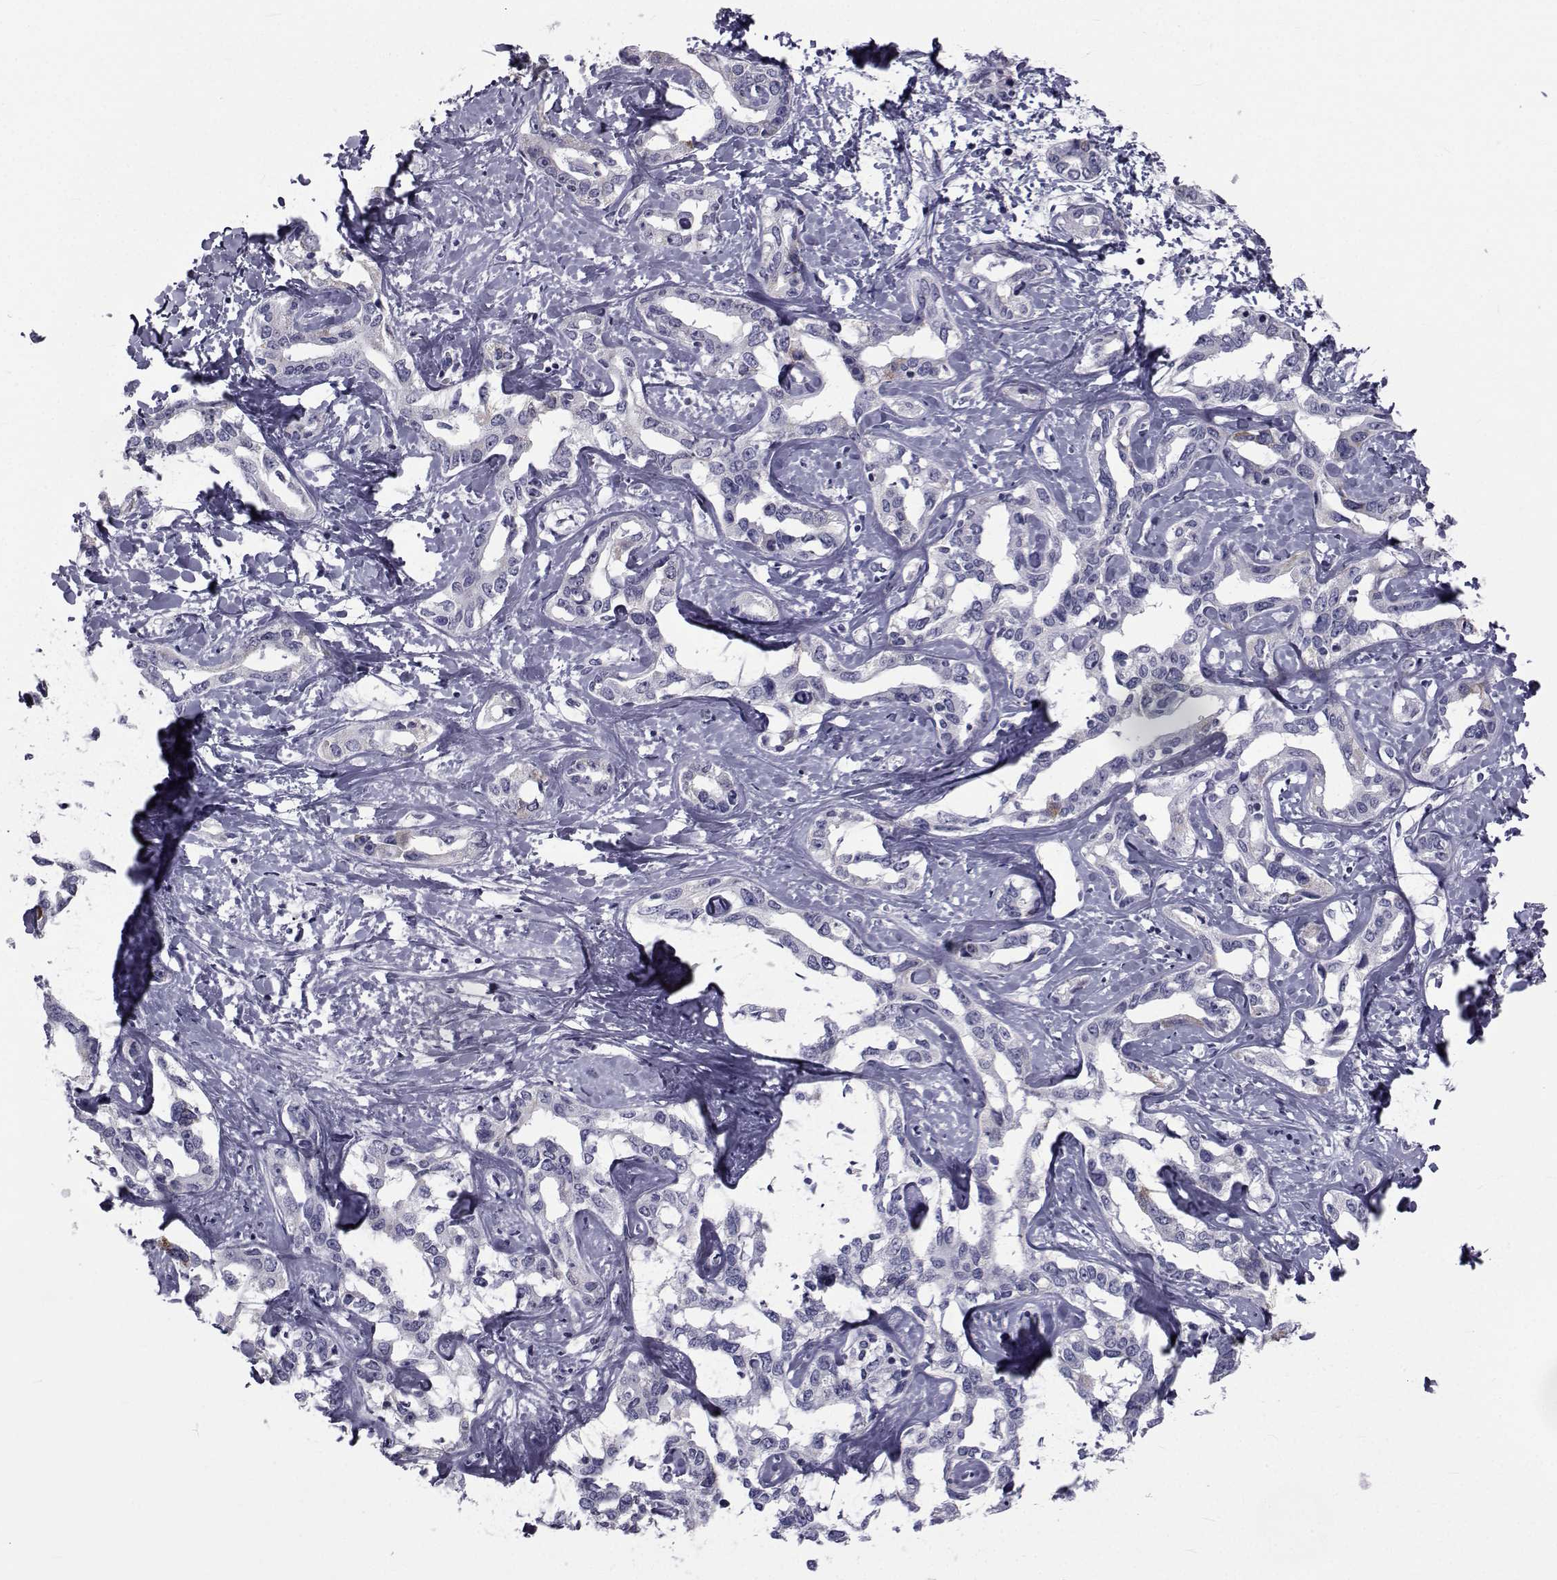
{"staining": {"intensity": "weak", "quantity": ">75%", "location": "cytoplasmic/membranous"}, "tissue": "liver cancer", "cell_type": "Tumor cells", "image_type": "cancer", "snomed": [{"axis": "morphology", "description": "Cholangiocarcinoma"}, {"axis": "topography", "description": "Liver"}], "caption": "An image of liver cholangiocarcinoma stained for a protein reveals weak cytoplasmic/membranous brown staining in tumor cells.", "gene": "FDXR", "patient": {"sex": "male", "age": 59}}